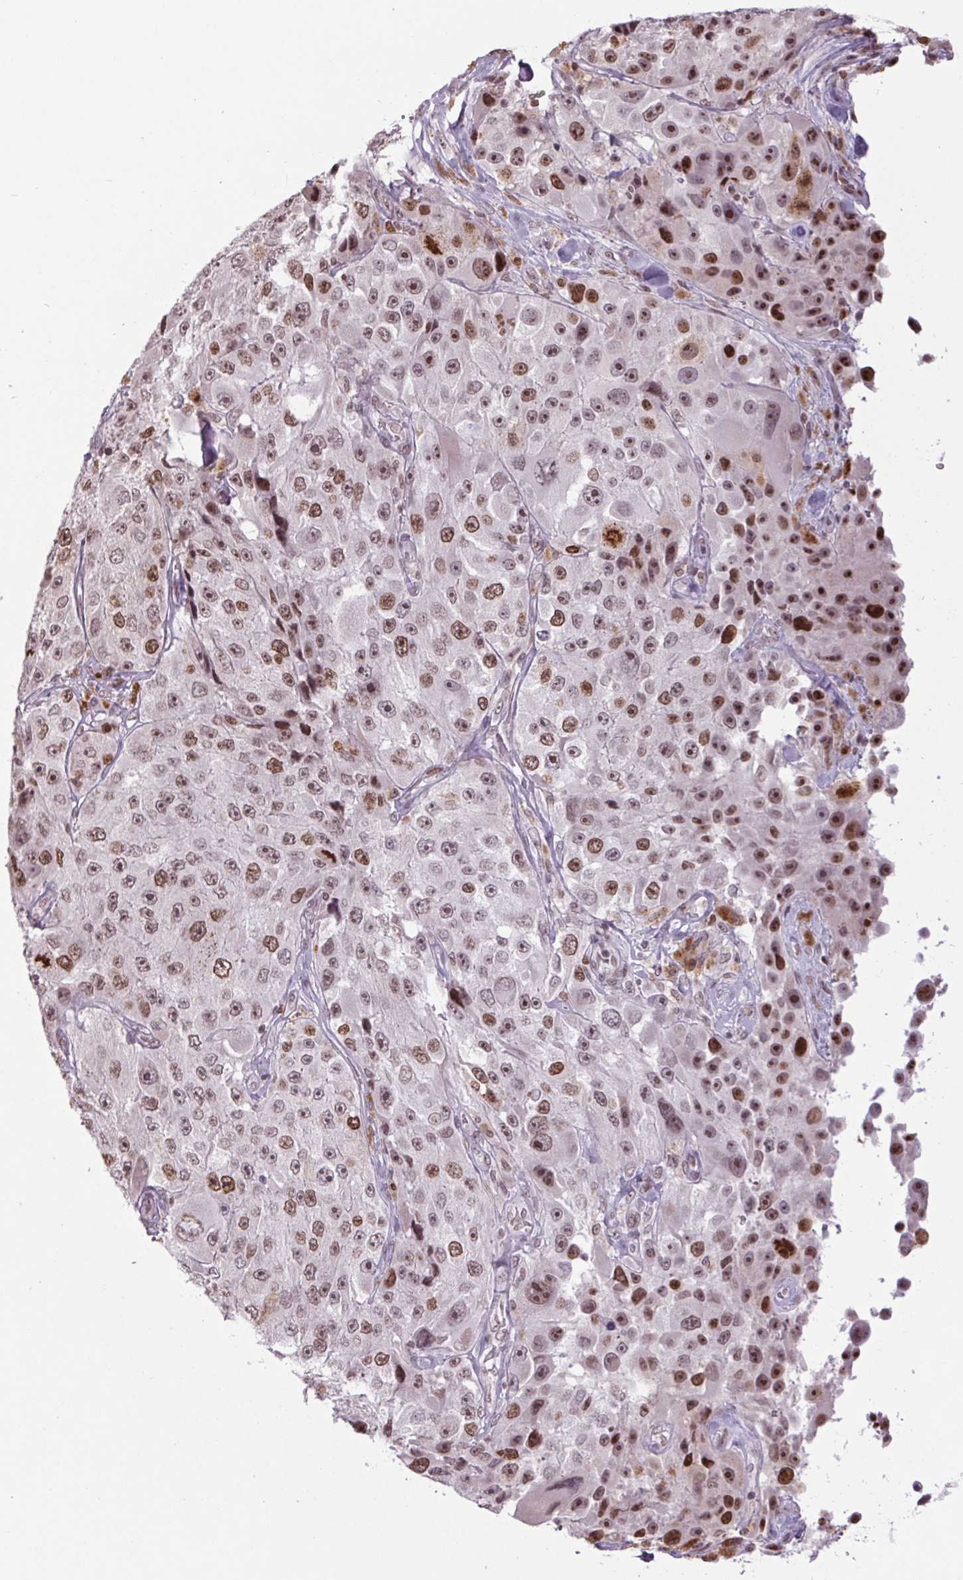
{"staining": {"intensity": "moderate", "quantity": ">75%", "location": "nuclear"}, "tissue": "melanoma", "cell_type": "Tumor cells", "image_type": "cancer", "snomed": [{"axis": "morphology", "description": "Malignant melanoma, Metastatic site"}, {"axis": "topography", "description": "Lymph node"}], "caption": "This is an image of IHC staining of malignant melanoma (metastatic site), which shows moderate expression in the nuclear of tumor cells.", "gene": "SMIM6", "patient": {"sex": "male", "age": 62}}